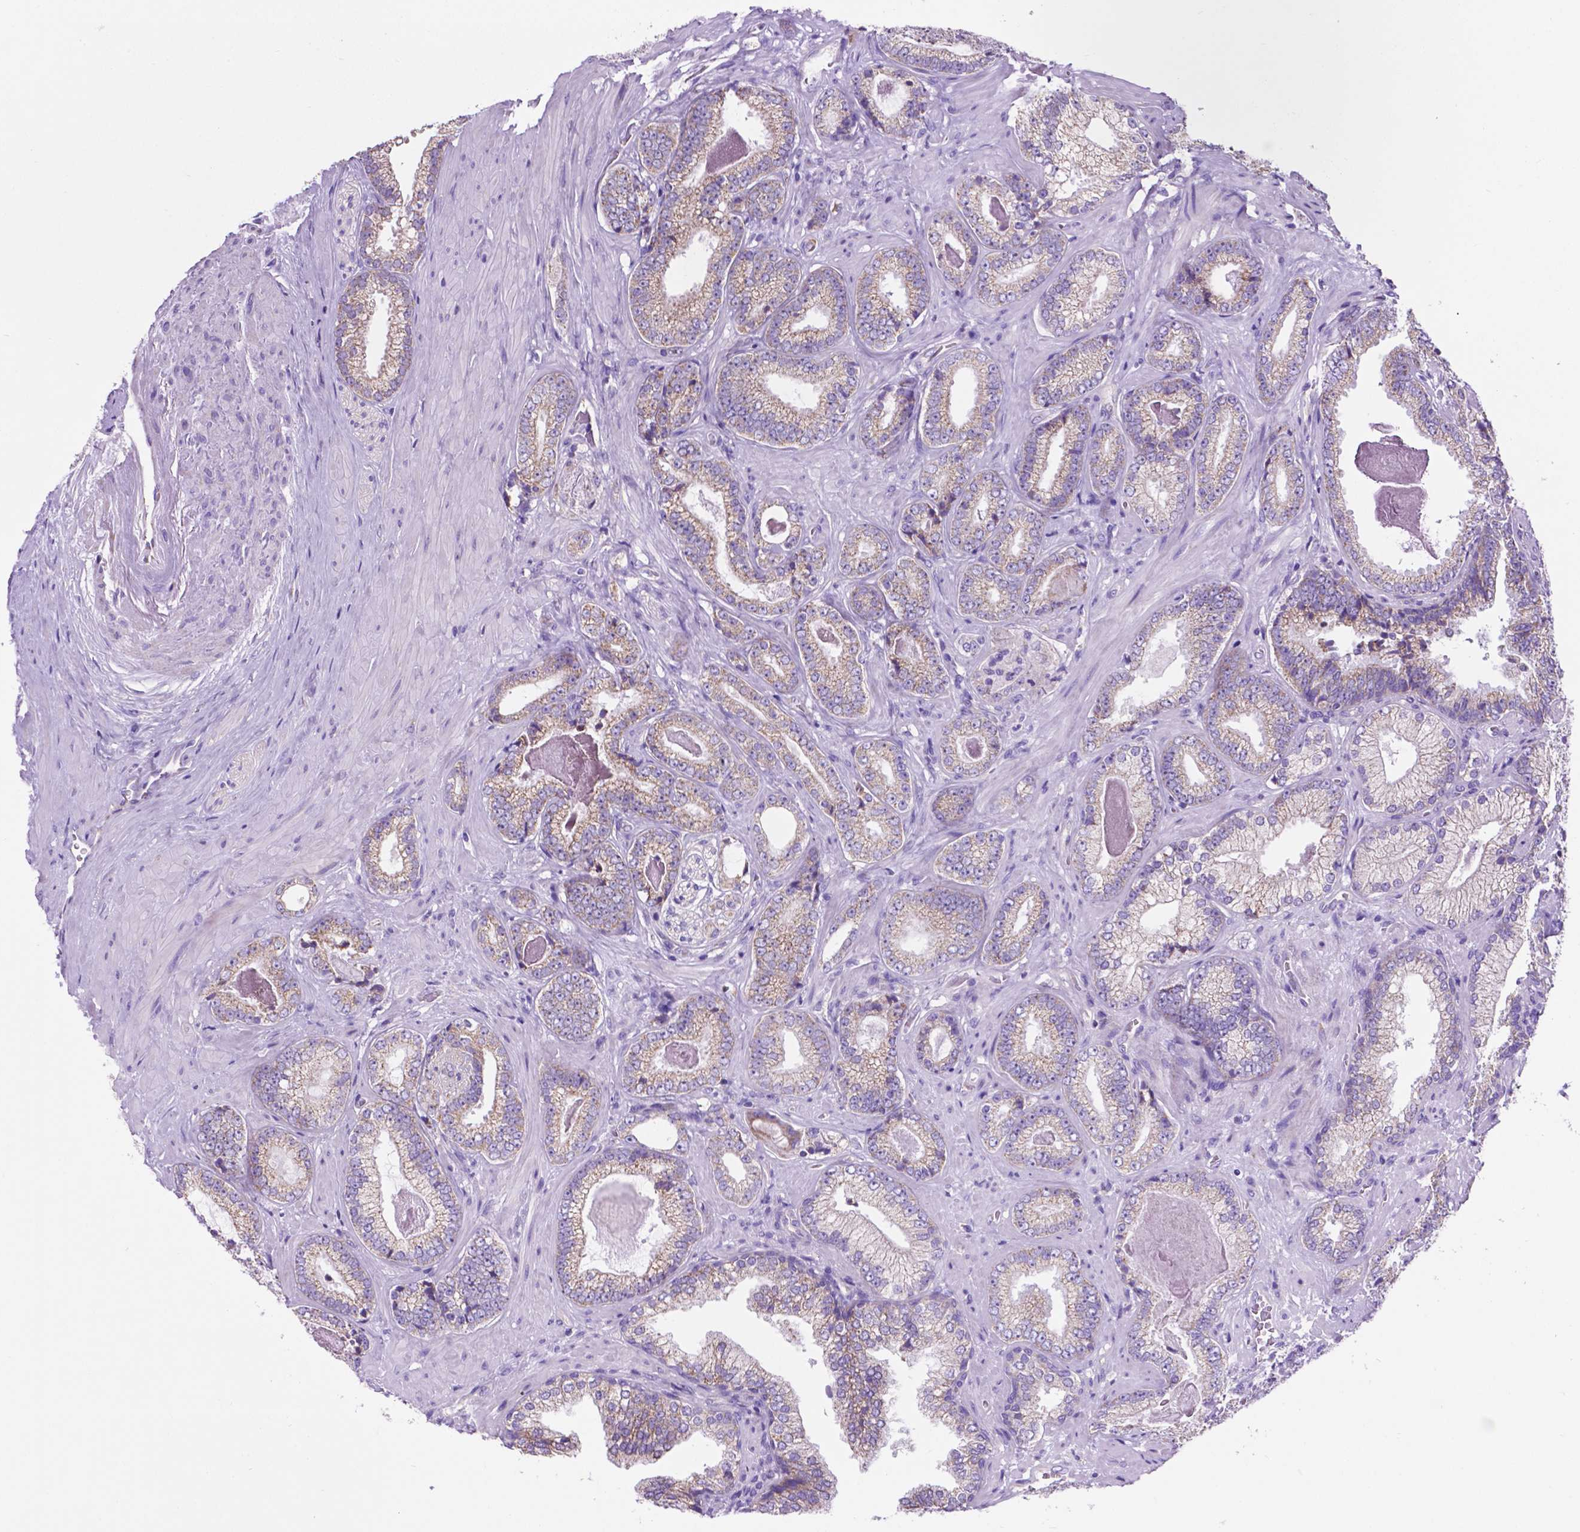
{"staining": {"intensity": "weak", "quantity": "<25%", "location": "cytoplasmic/membranous"}, "tissue": "prostate cancer", "cell_type": "Tumor cells", "image_type": "cancer", "snomed": [{"axis": "morphology", "description": "Adenocarcinoma, Low grade"}, {"axis": "topography", "description": "Prostate"}], "caption": "Protein analysis of prostate cancer (adenocarcinoma (low-grade)) demonstrates no significant staining in tumor cells.", "gene": "TMEM121B", "patient": {"sex": "male", "age": 61}}